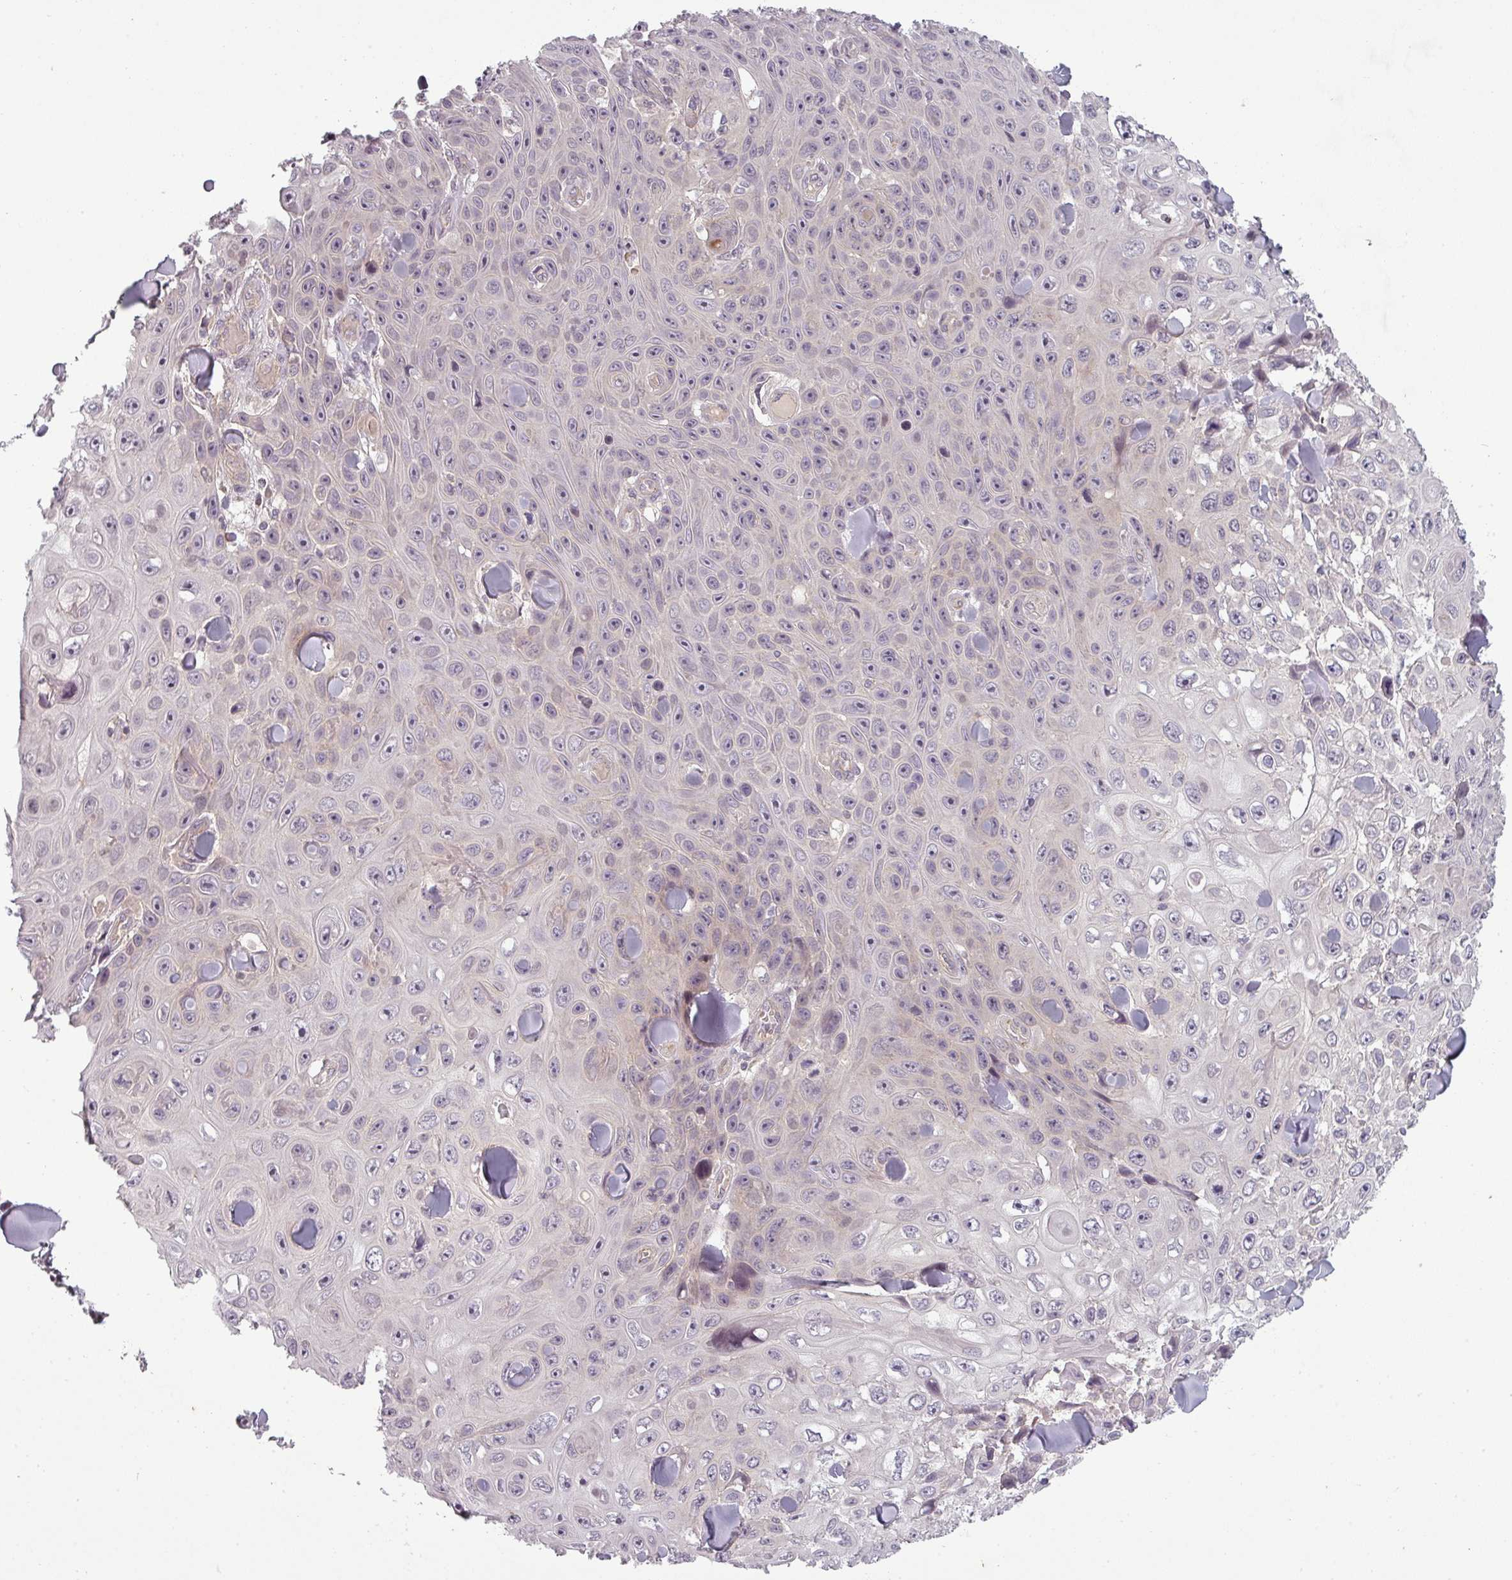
{"staining": {"intensity": "negative", "quantity": "none", "location": "none"}, "tissue": "skin cancer", "cell_type": "Tumor cells", "image_type": "cancer", "snomed": [{"axis": "morphology", "description": "Squamous cell carcinoma, NOS"}, {"axis": "topography", "description": "Skin"}], "caption": "Immunohistochemistry photomicrograph of skin cancer (squamous cell carcinoma) stained for a protein (brown), which exhibits no positivity in tumor cells.", "gene": "SLC16A9", "patient": {"sex": "male", "age": 82}}